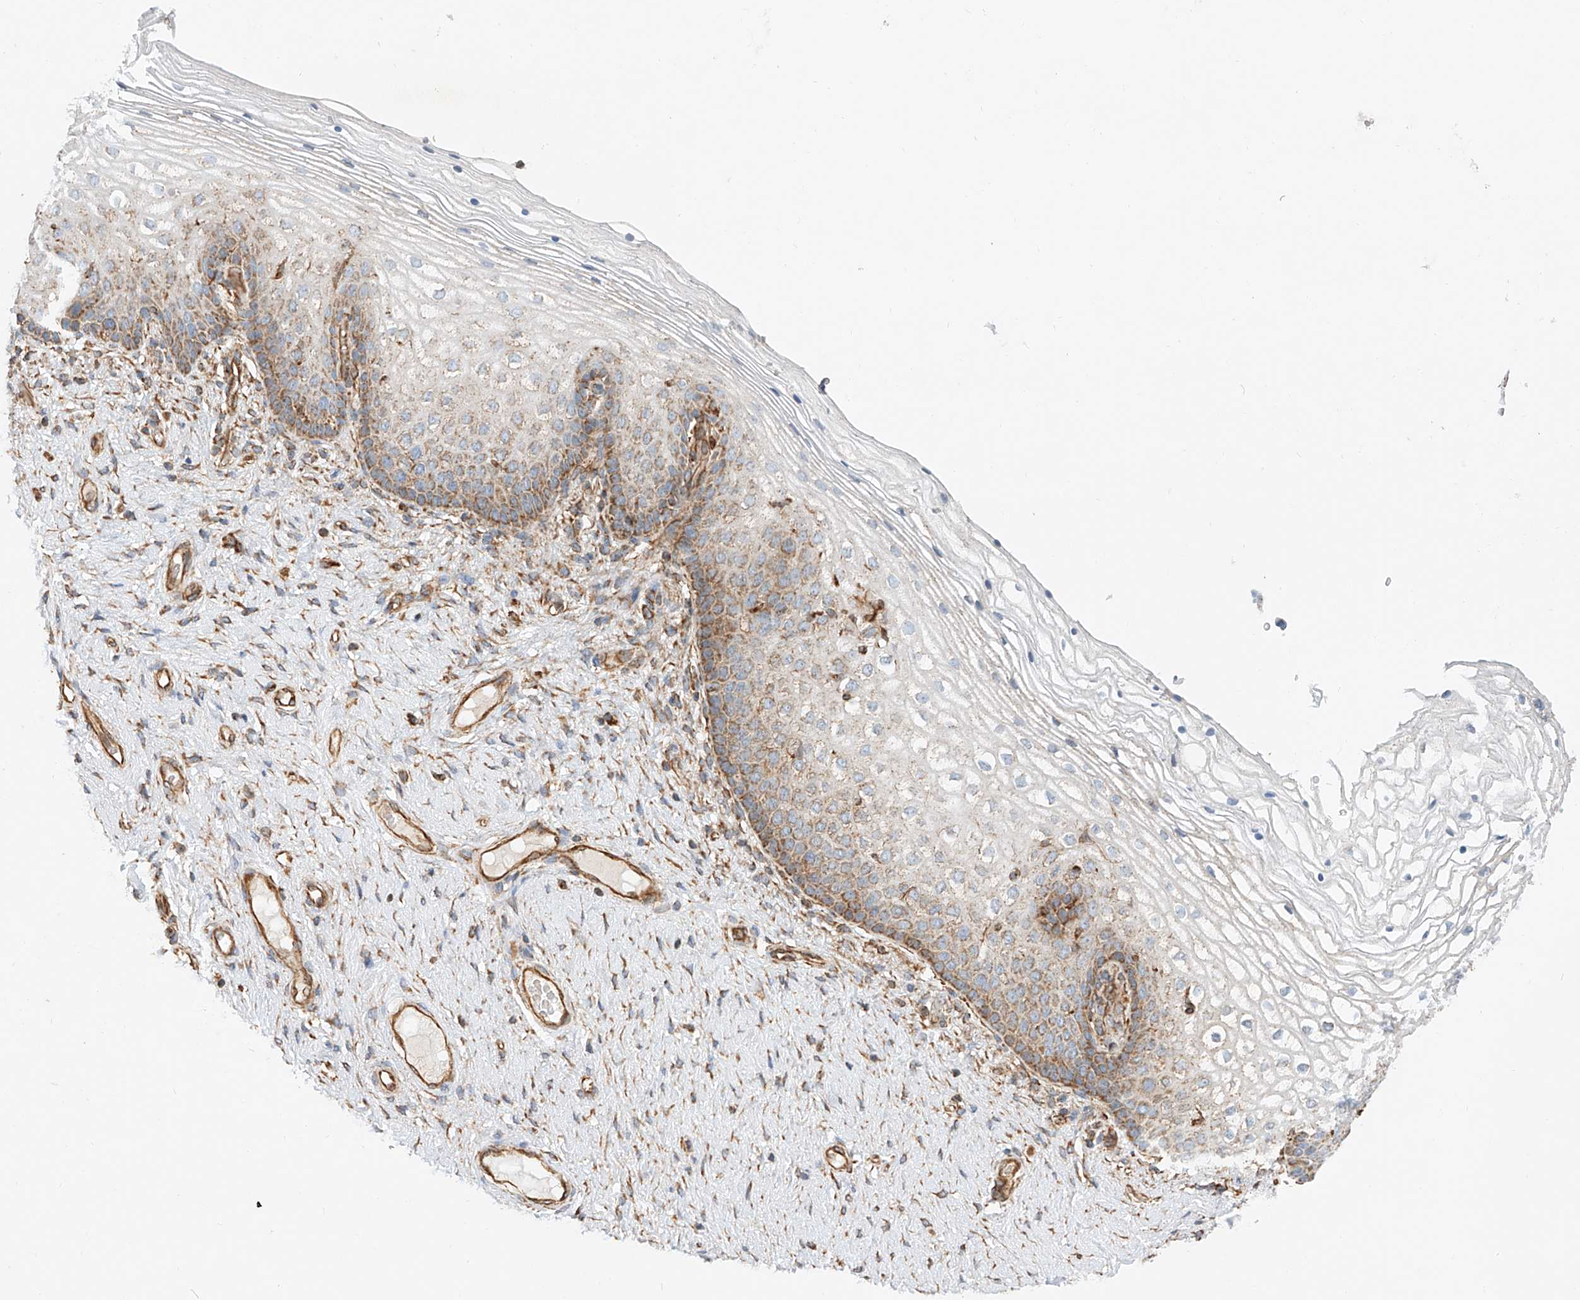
{"staining": {"intensity": "strong", "quantity": "25%-75%", "location": "cytoplasmic/membranous"}, "tissue": "vagina", "cell_type": "Squamous epithelial cells", "image_type": "normal", "snomed": [{"axis": "morphology", "description": "Normal tissue, NOS"}, {"axis": "topography", "description": "Vagina"}], "caption": "A photomicrograph showing strong cytoplasmic/membranous expression in approximately 25%-75% of squamous epithelial cells in benign vagina, as visualized by brown immunohistochemical staining.", "gene": "NDUFV3", "patient": {"sex": "female", "age": 60}}